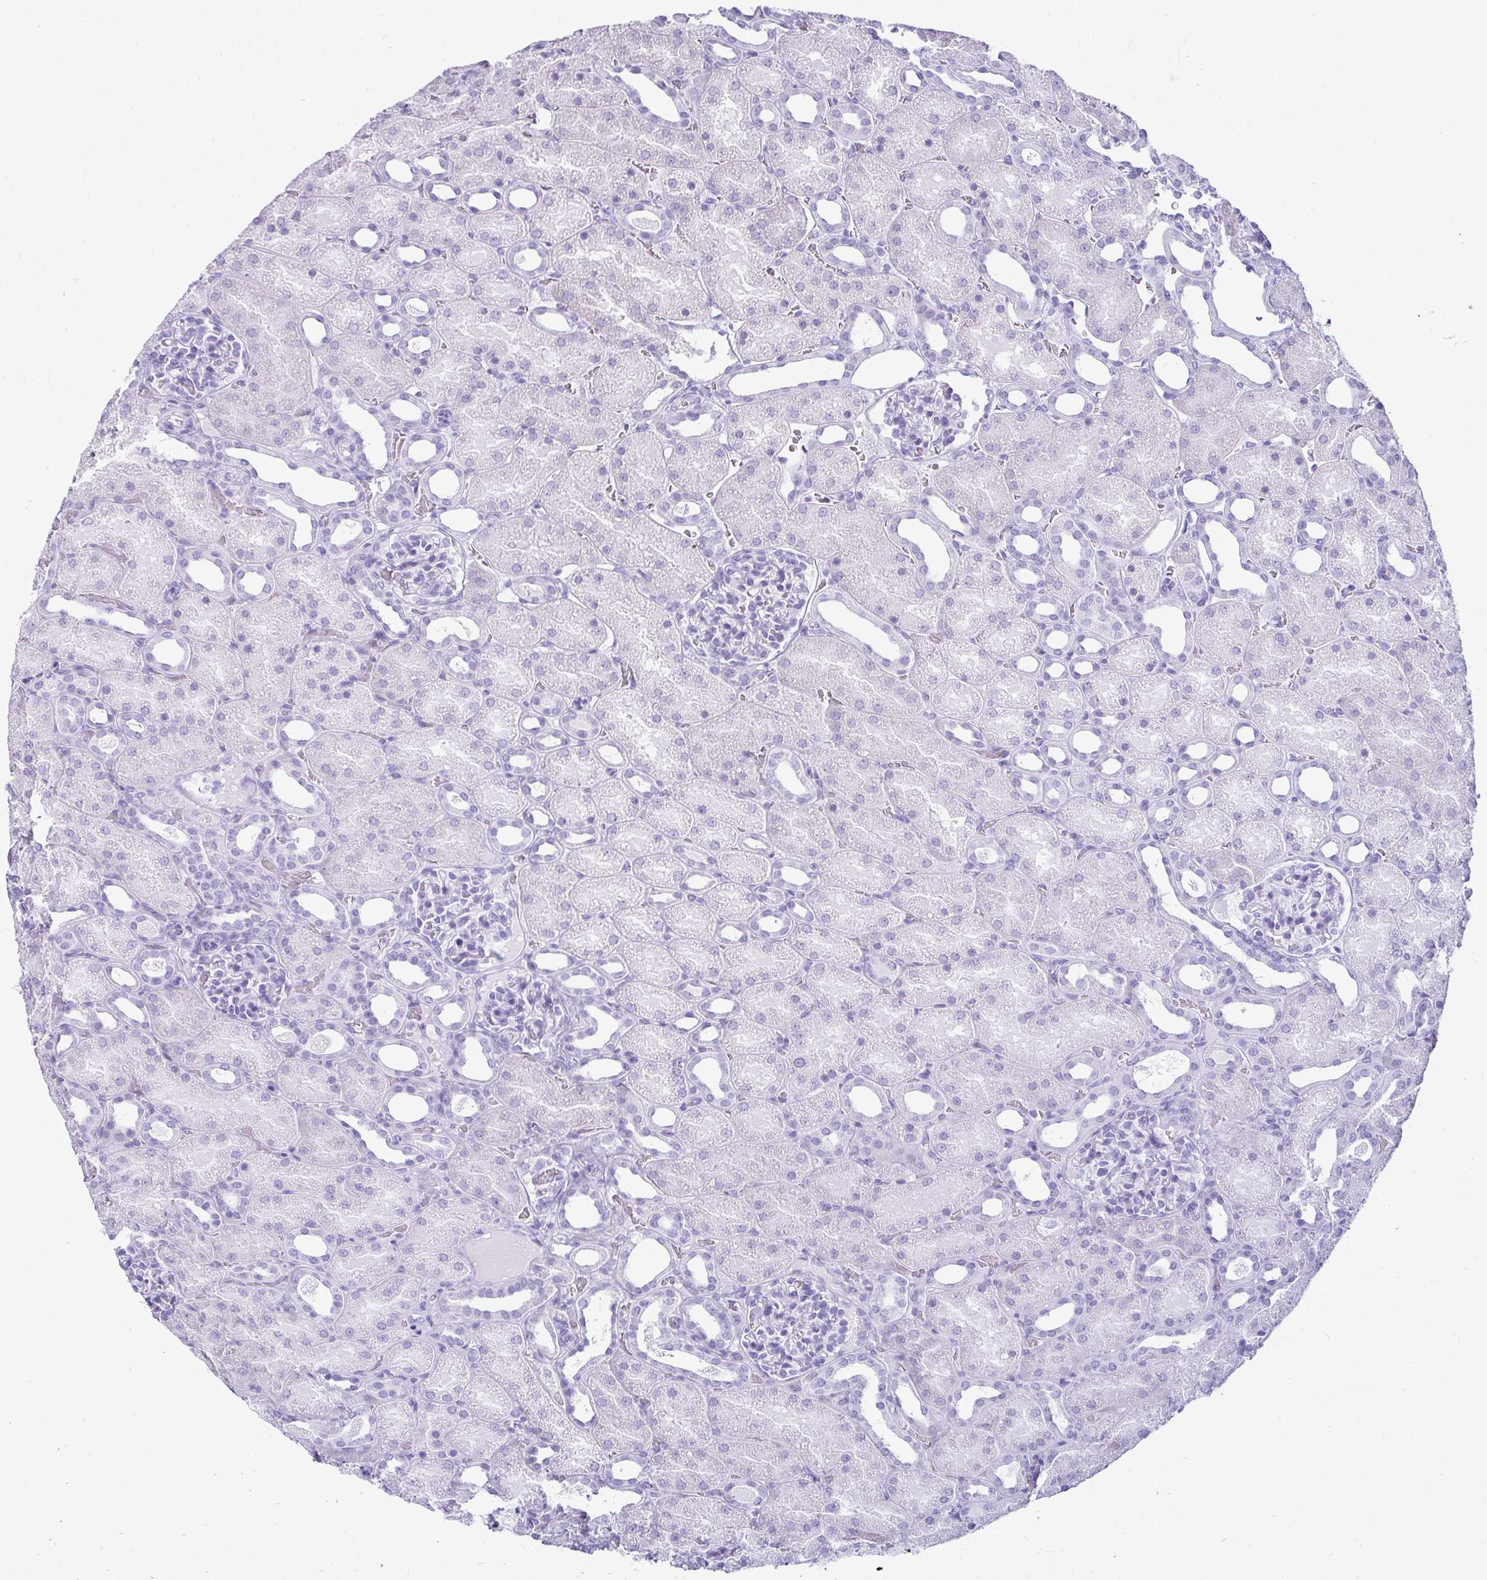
{"staining": {"intensity": "negative", "quantity": "none", "location": "none"}, "tissue": "kidney", "cell_type": "Cells in glomeruli", "image_type": "normal", "snomed": [{"axis": "morphology", "description": "Normal tissue, NOS"}, {"axis": "topography", "description": "Kidney"}], "caption": "Immunohistochemistry (IHC) of benign kidney reveals no expression in cells in glomeruli.", "gene": "ATP4B", "patient": {"sex": "male", "age": 2}}